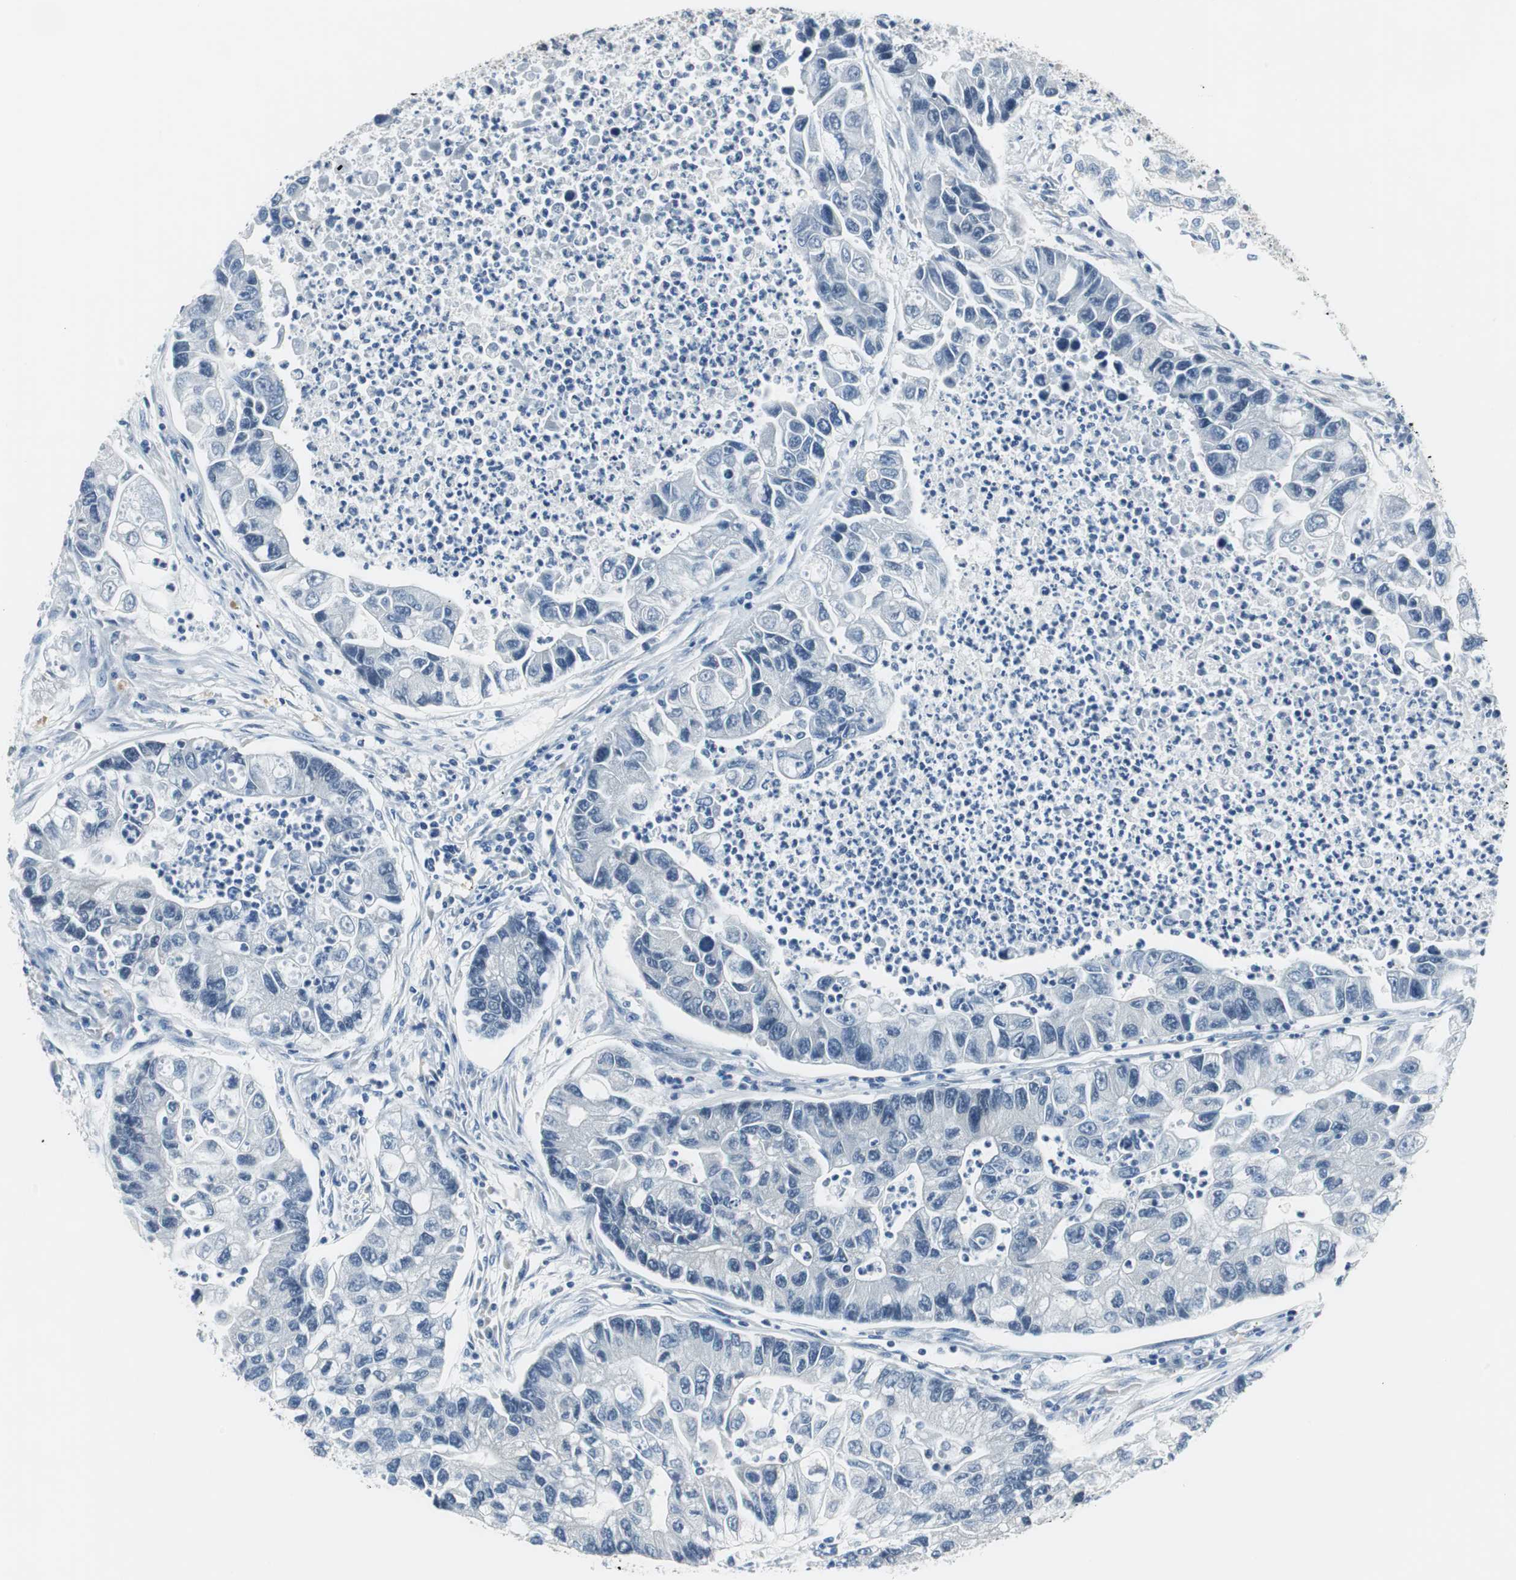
{"staining": {"intensity": "negative", "quantity": "none", "location": "none"}, "tissue": "lung cancer", "cell_type": "Tumor cells", "image_type": "cancer", "snomed": [{"axis": "morphology", "description": "Adenocarcinoma, NOS"}, {"axis": "topography", "description": "Lung"}], "caption": "Tumor cells show no significant staining in lung adenocarcinoma.", "gene": "PLAA", "patient": {"sex": "female", "age": 51}}